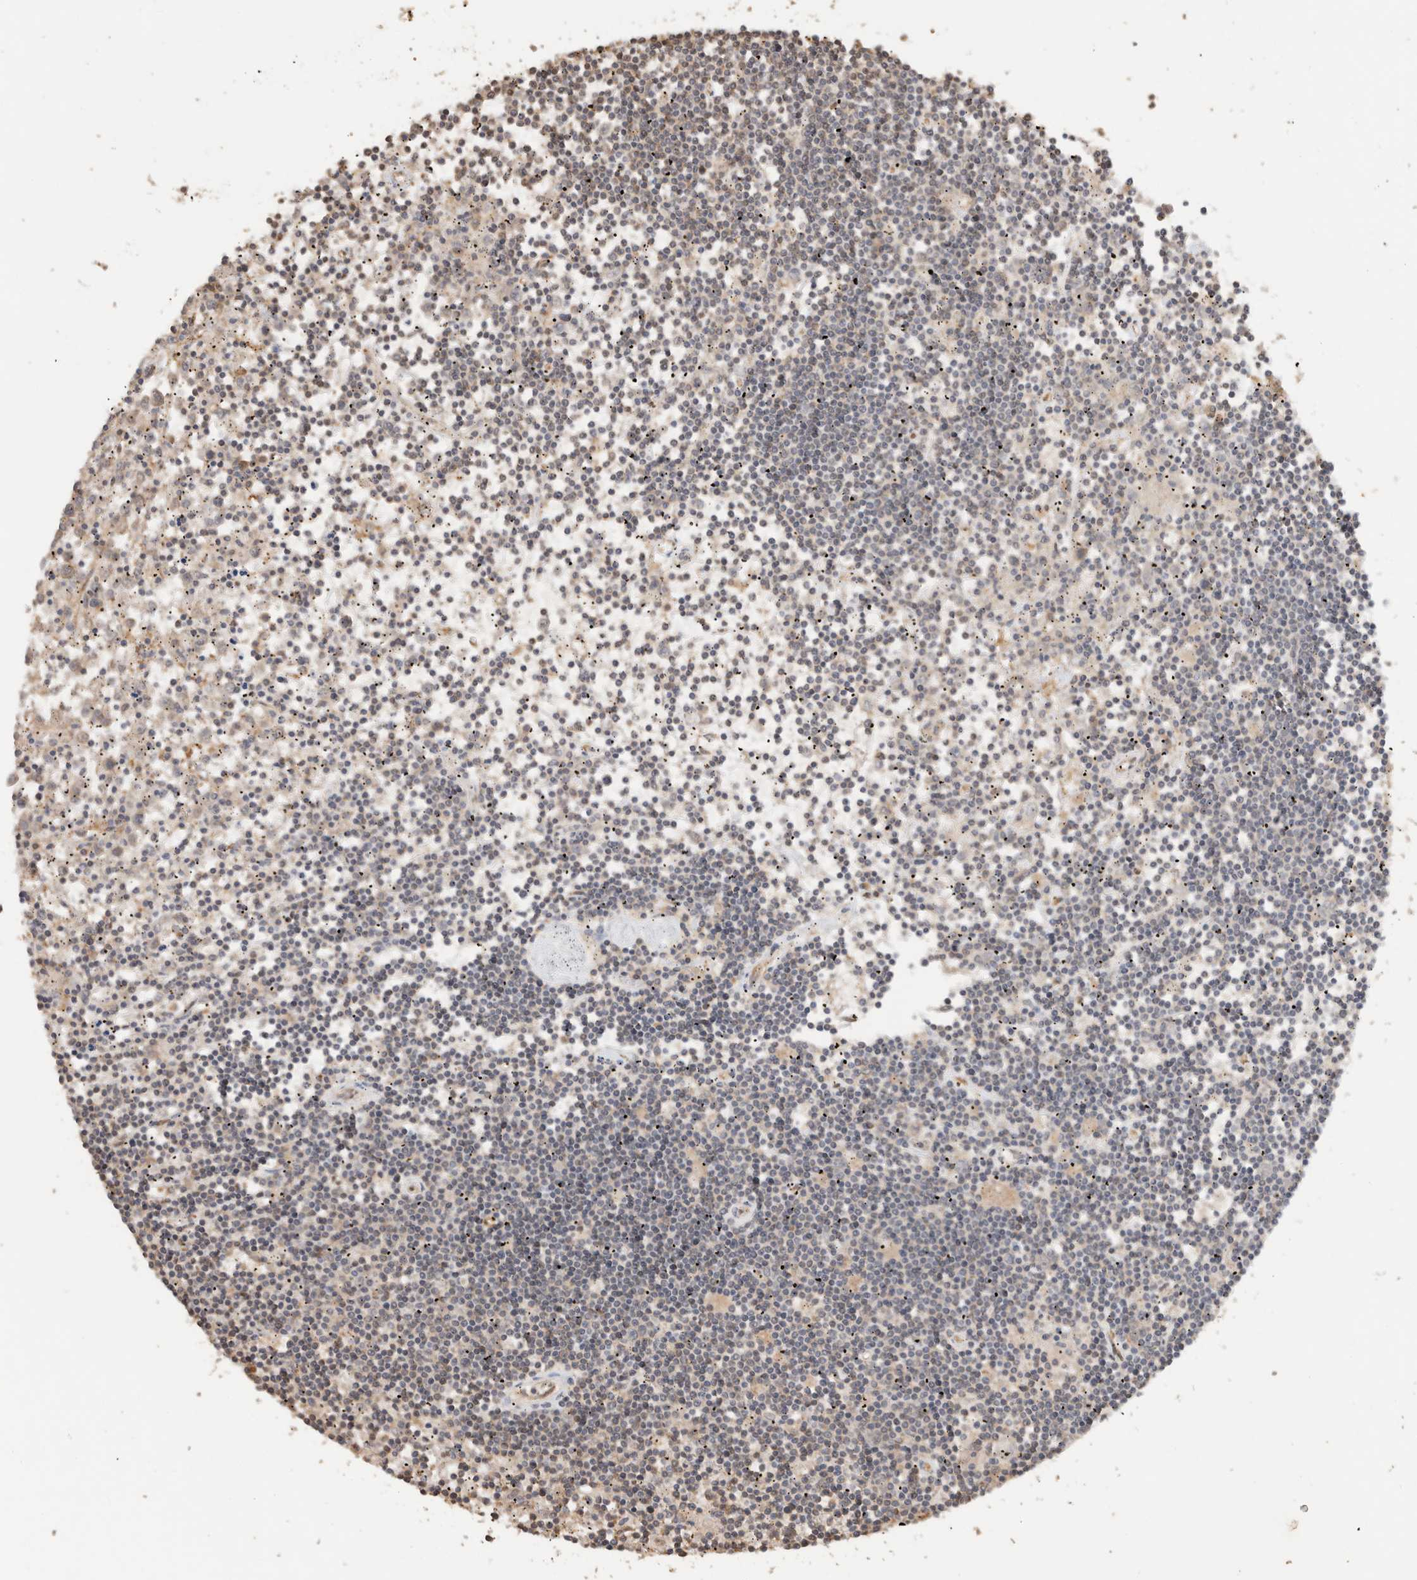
{"staining": {"intensity": "negative", "quantity": "none", "location": "none"}, "tissue": "lymphoma", "cell_type": "Tumor cells", "image_type": "cancer", "snomed": [{"axis": "morphology", "description": "Malignant lymphoma, non-Hodgkin's type, Low grade"}, {"axis": "topography", "description": "Spleen"}], "caption": "IHC histopathology image of lymphoma stained for a protein (brown), which demonstrates no positivity in tumor cells.", "gene": "YWHAH", "patient": {"sex": "male", "age": 76}}